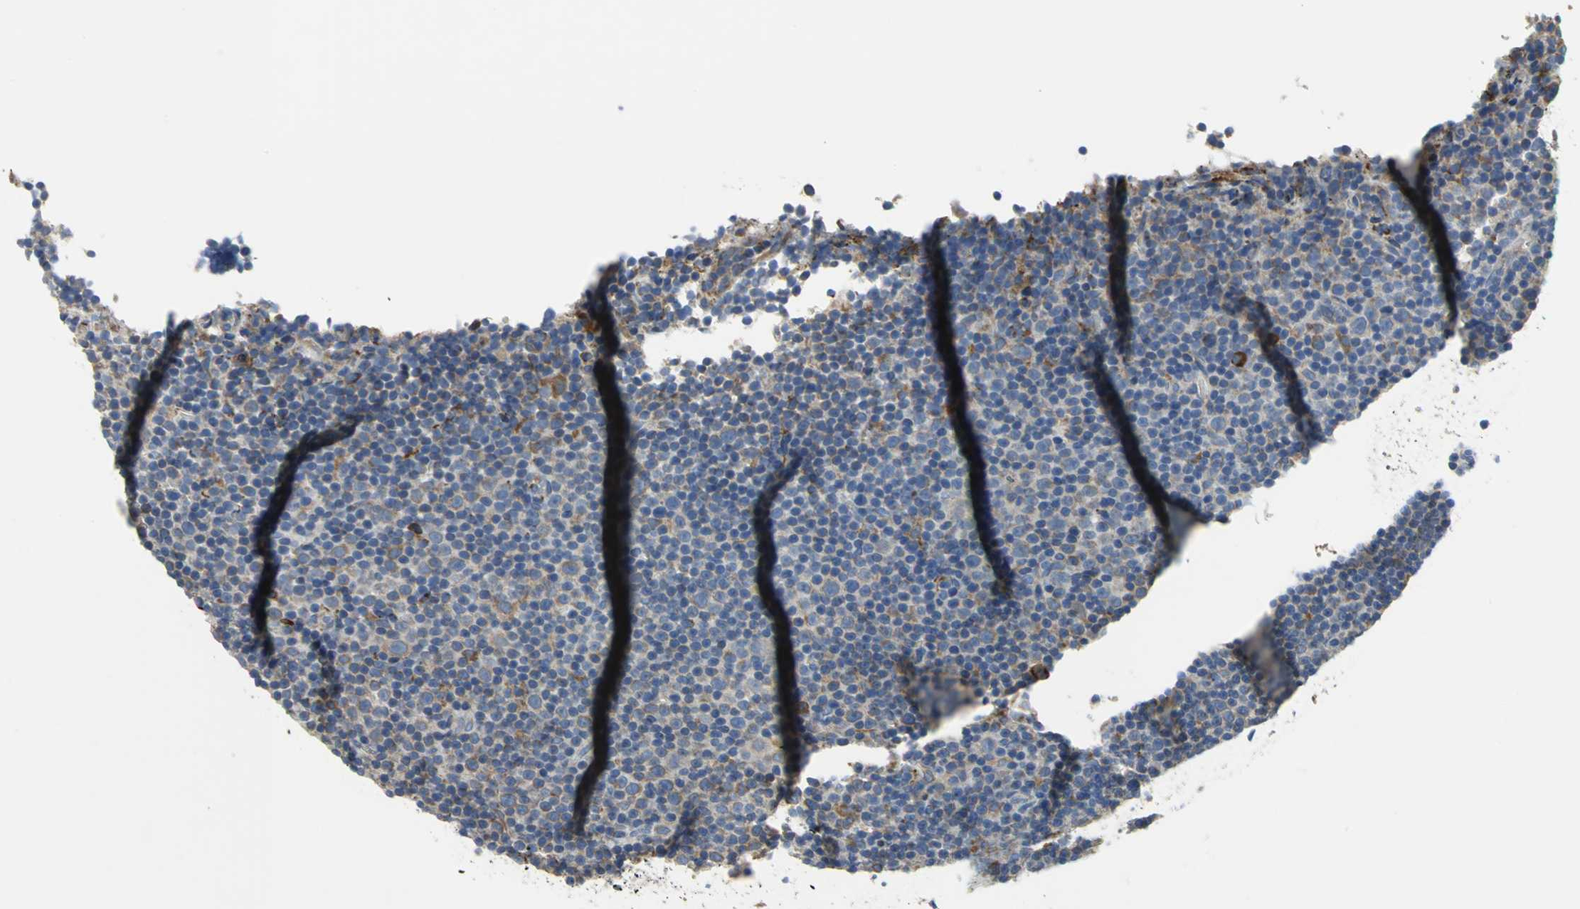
{"staining": {"intensity": "moderate", "quantity": "25%-75%", "location": "cytoplasmic/membranous"}, "tissue": "lymphoma", "cell_type": "Tumor cells", "image_type": "cancer", "snomed": [{"axis": "morphology", "description": "Malignant lymphoma, non-Hodgkin's type, Low grade"}, {"axis": "topography", "description": "Lymph node"}], "caption": "Immunohistochemistry (IHC) of lymphoma demonstrates medium levels of moderate cytoplasmic/membranous expression in approximately 25%-75% of tumor cells. (brown staining indicates protein expression, while blue staining denotes nuclei).", "gene": "TULP4", "patient": {"sex": "female", "age": 67}}